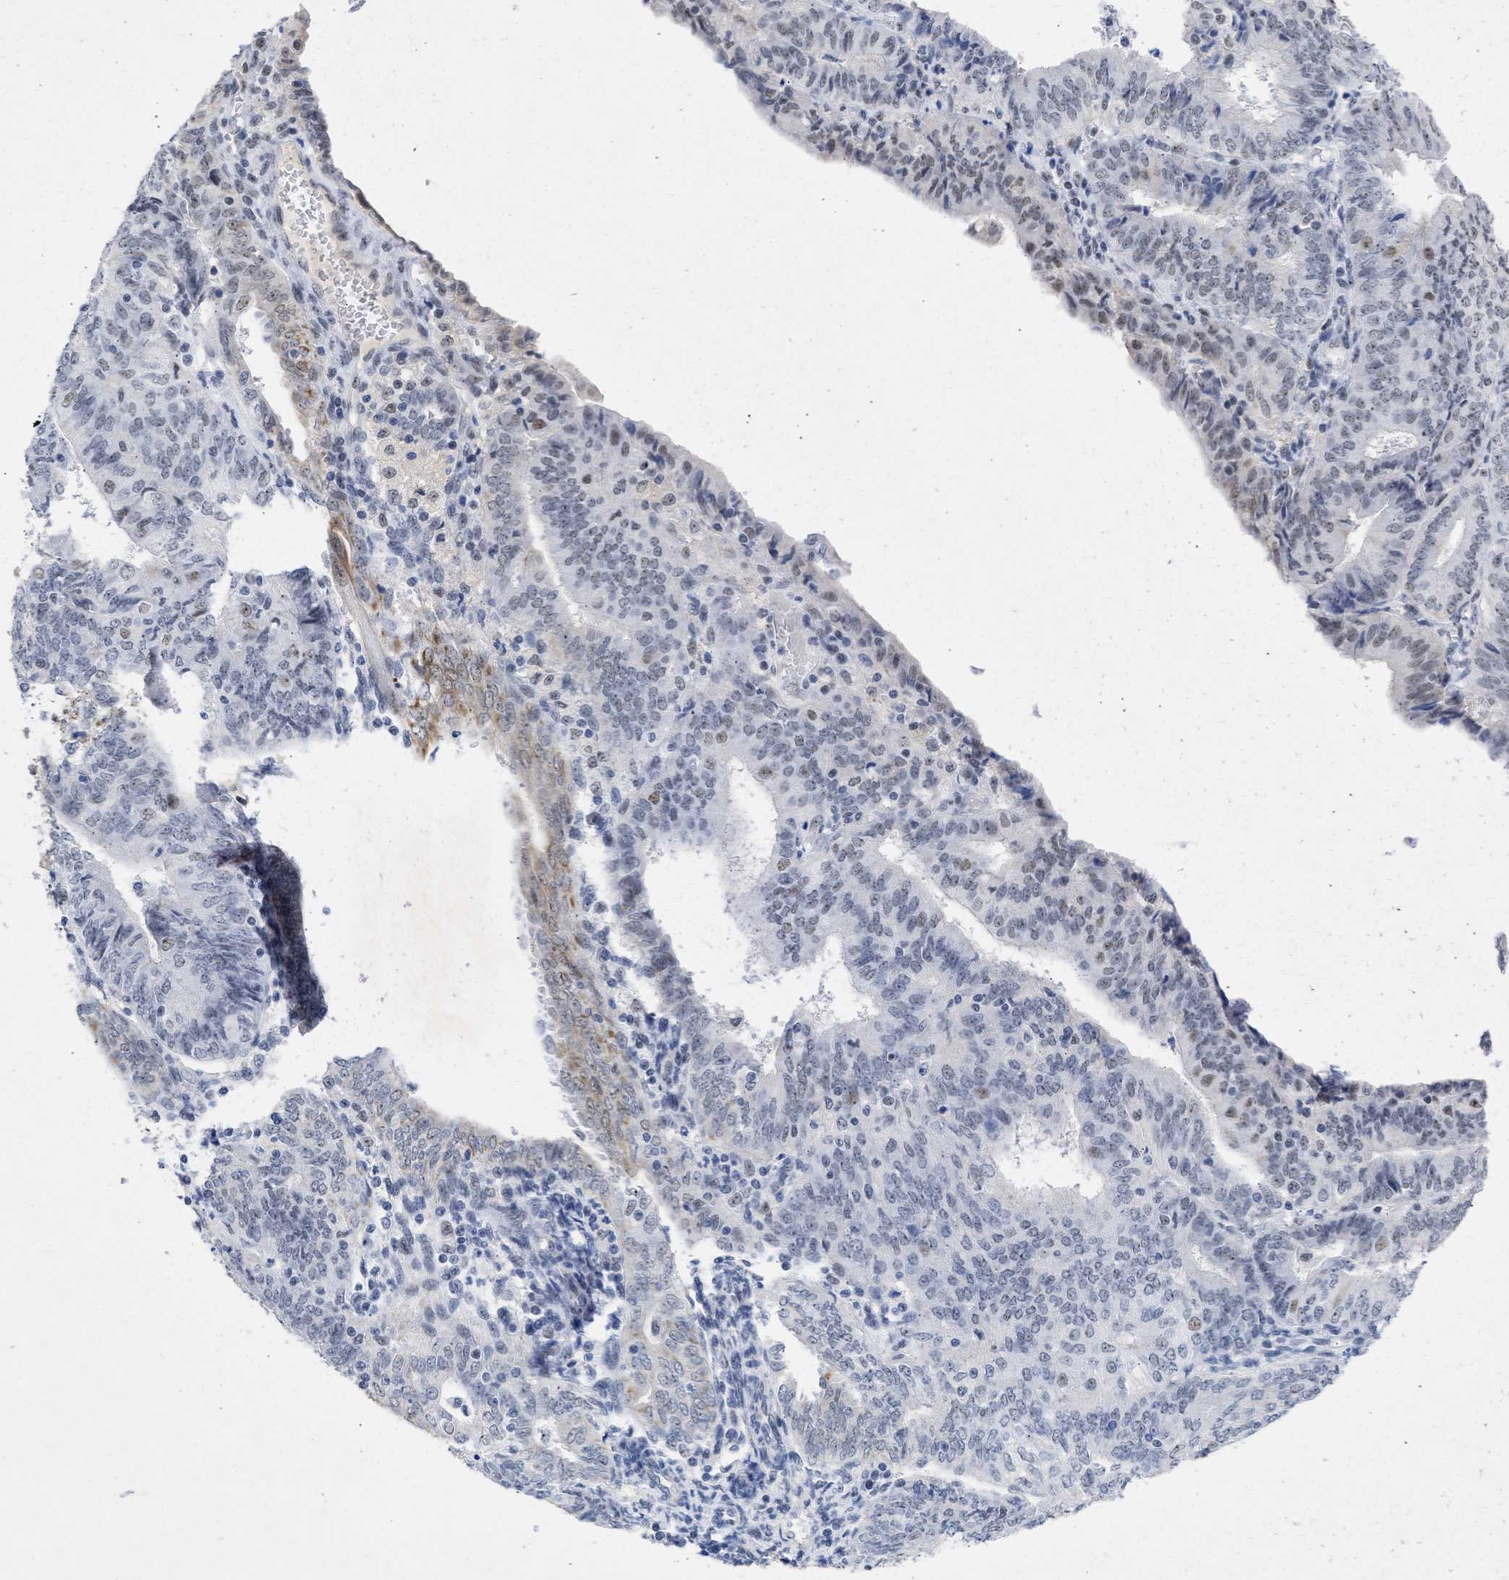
{"staining": {"intensity": "weak", "quantity": "<25%", "location": "nuclear"}, "tissue": "endometrial cancer", "cell_type": "Tumor cells", "image_type": "cancer", "snomed": [{"axis": "morphology", "description": "Adenocarcinoma, NOS"}, {"axis": "topography", "description": "Endometrium"}], "caption": "The histopathology image displays no staining of tumor cells in endometrial cancer.", "gene": "DDX41", "patient": {"sex": "female", "age": 58}}